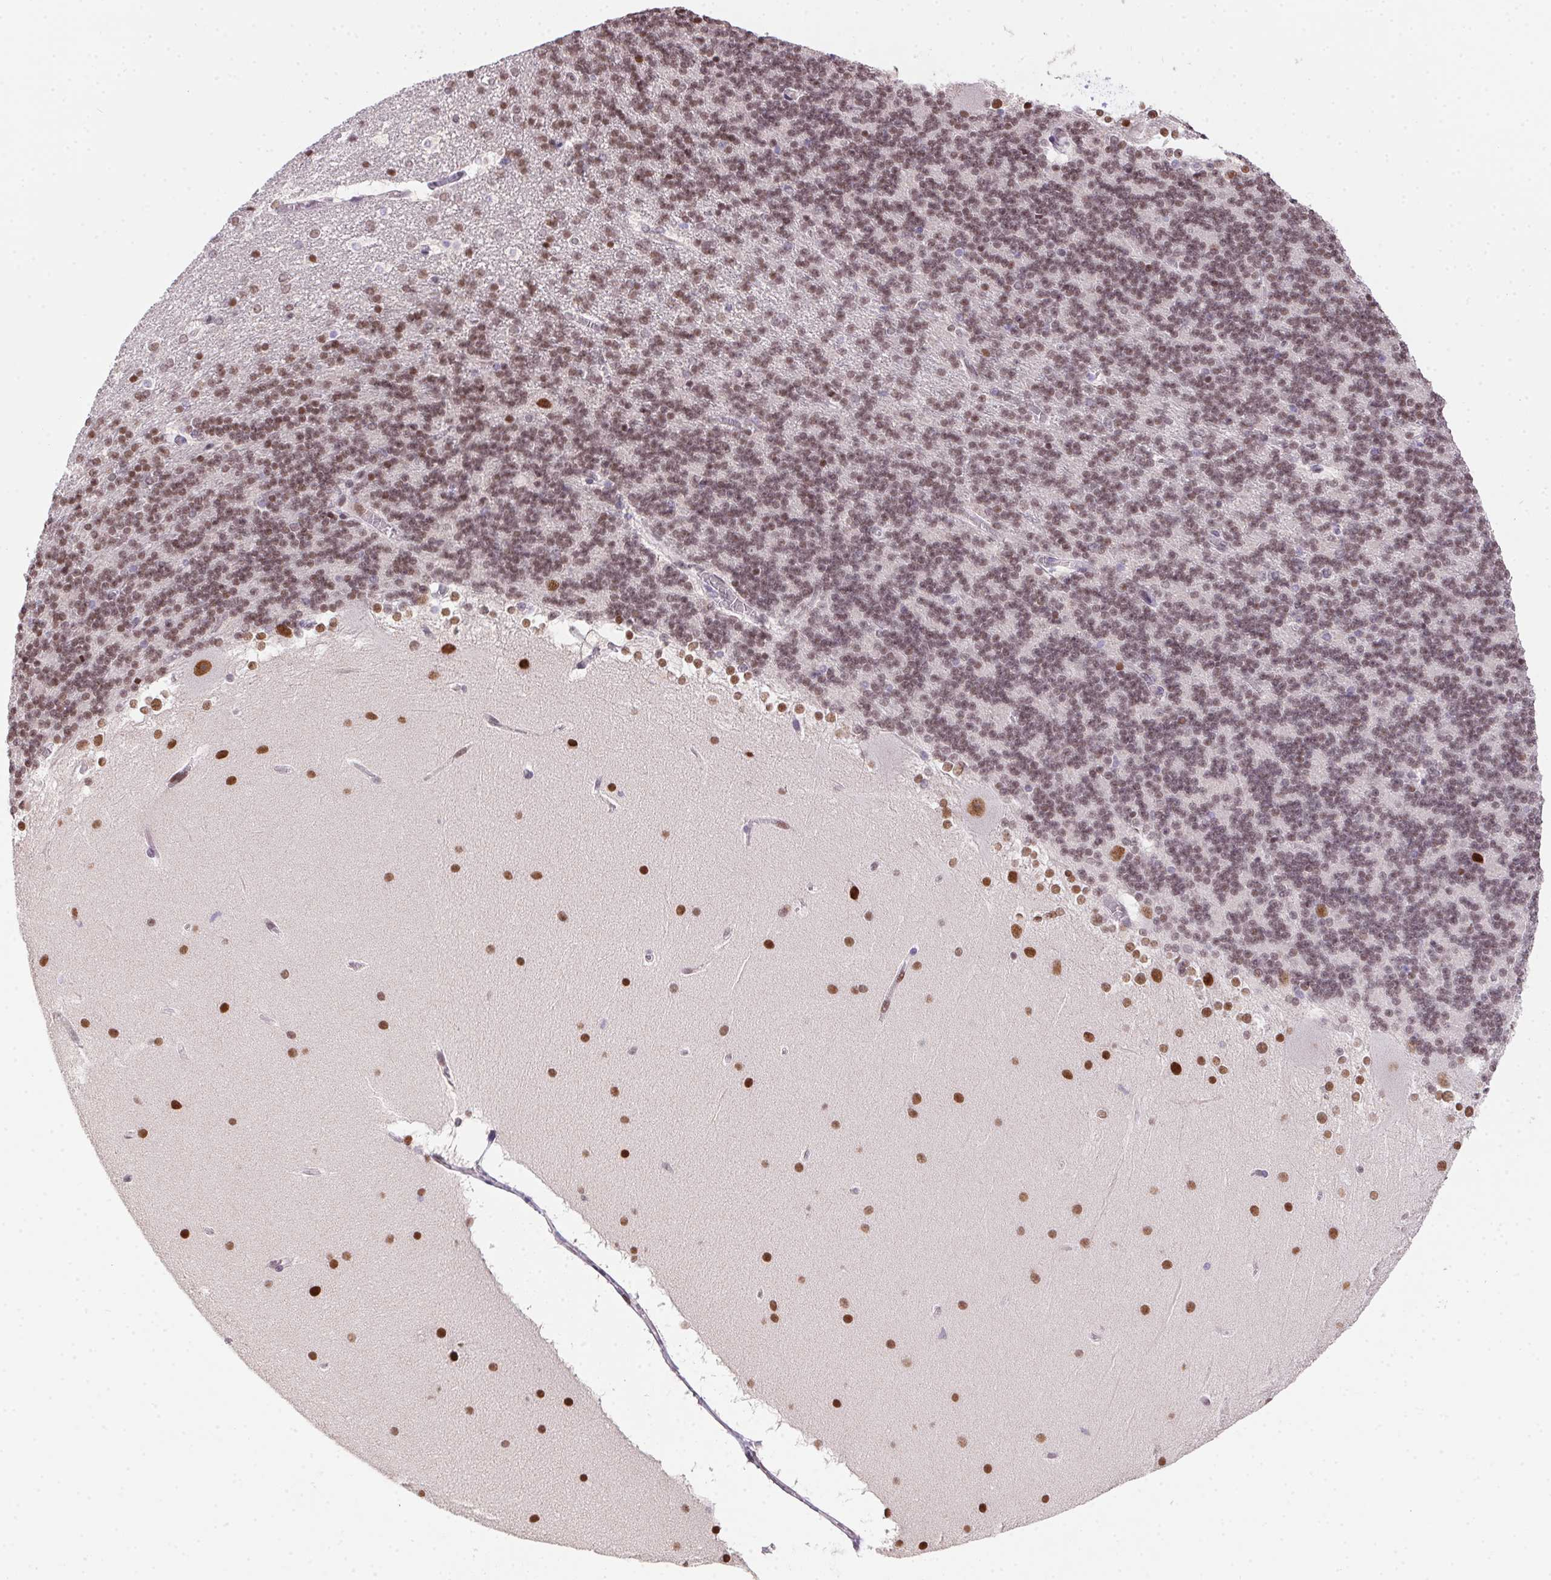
{"staining": {"intensity": "moderate", "quantity": "25%-75%", "location": "nuclear"}, "tissue": "cerebellum", "cell_type": "Cells in granular layer", "image_type": "normal", "snomed": [{"axis": "morphology", "description": "Normal tissue, NOS"}, {"axis": "topography", "description": "Cerebellum"}], "caption": "Immunohistochemical staining of unremarkable human cerebellum exhibits medium levels of moderate nuclear positivity in approximately 25%-75% of cells in granular layer.", "gene": "SP9", "patient": {"sex": "female", "age": 19}}